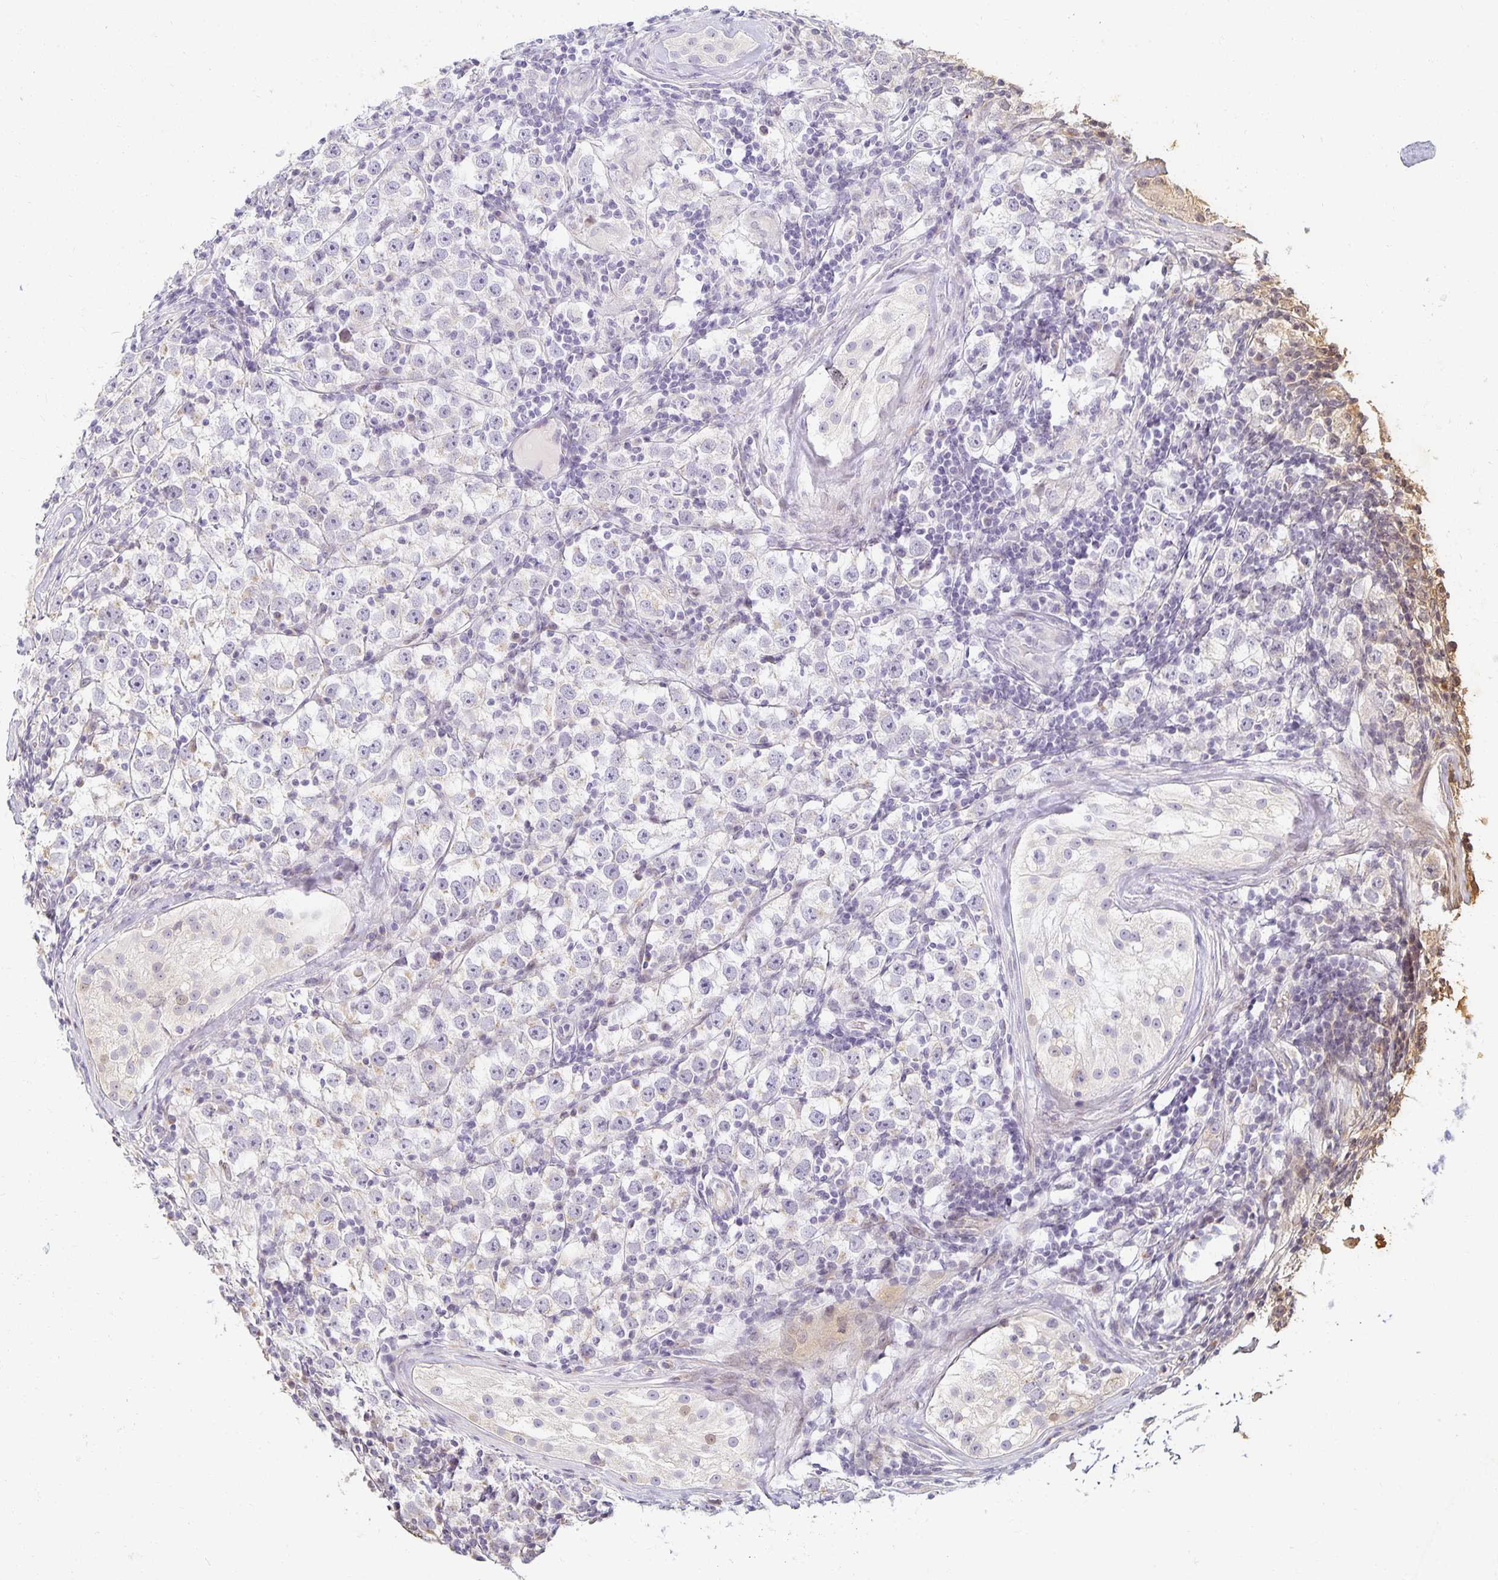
{"staining": {"intensity": "negative", "quantity": "none", "location": "none"}, "tissue": "urothelial cancer", "cell_type": "Tumor cells", "image_type": "cancer", "snomed": [{"axis": "morphology", "description": "Normal tissue, NOS"}, {"axis": "morphology", "description": "Urothelial carcinoma, High grade"}, {"axis": "morphology", "description": "Seminoma, NOS"}, {"axis": "morphology", "description": "Carcinoma, Embryonal, NOS"}, {"axis": "topography", "description": "Urinary bladder"}, {"axis": "topography", "description": "Testis"}], "caption": "A high-resolution image shows immunohistochemistry staining of high-grade urothelial carcinoma, which exhibits no significant staining in tumor cells. (DAB immunohistochemistry (IHC) with hematoxylin counter stain).", "gene": "EHF", "patient": {"sex": "male", "age": 41}}